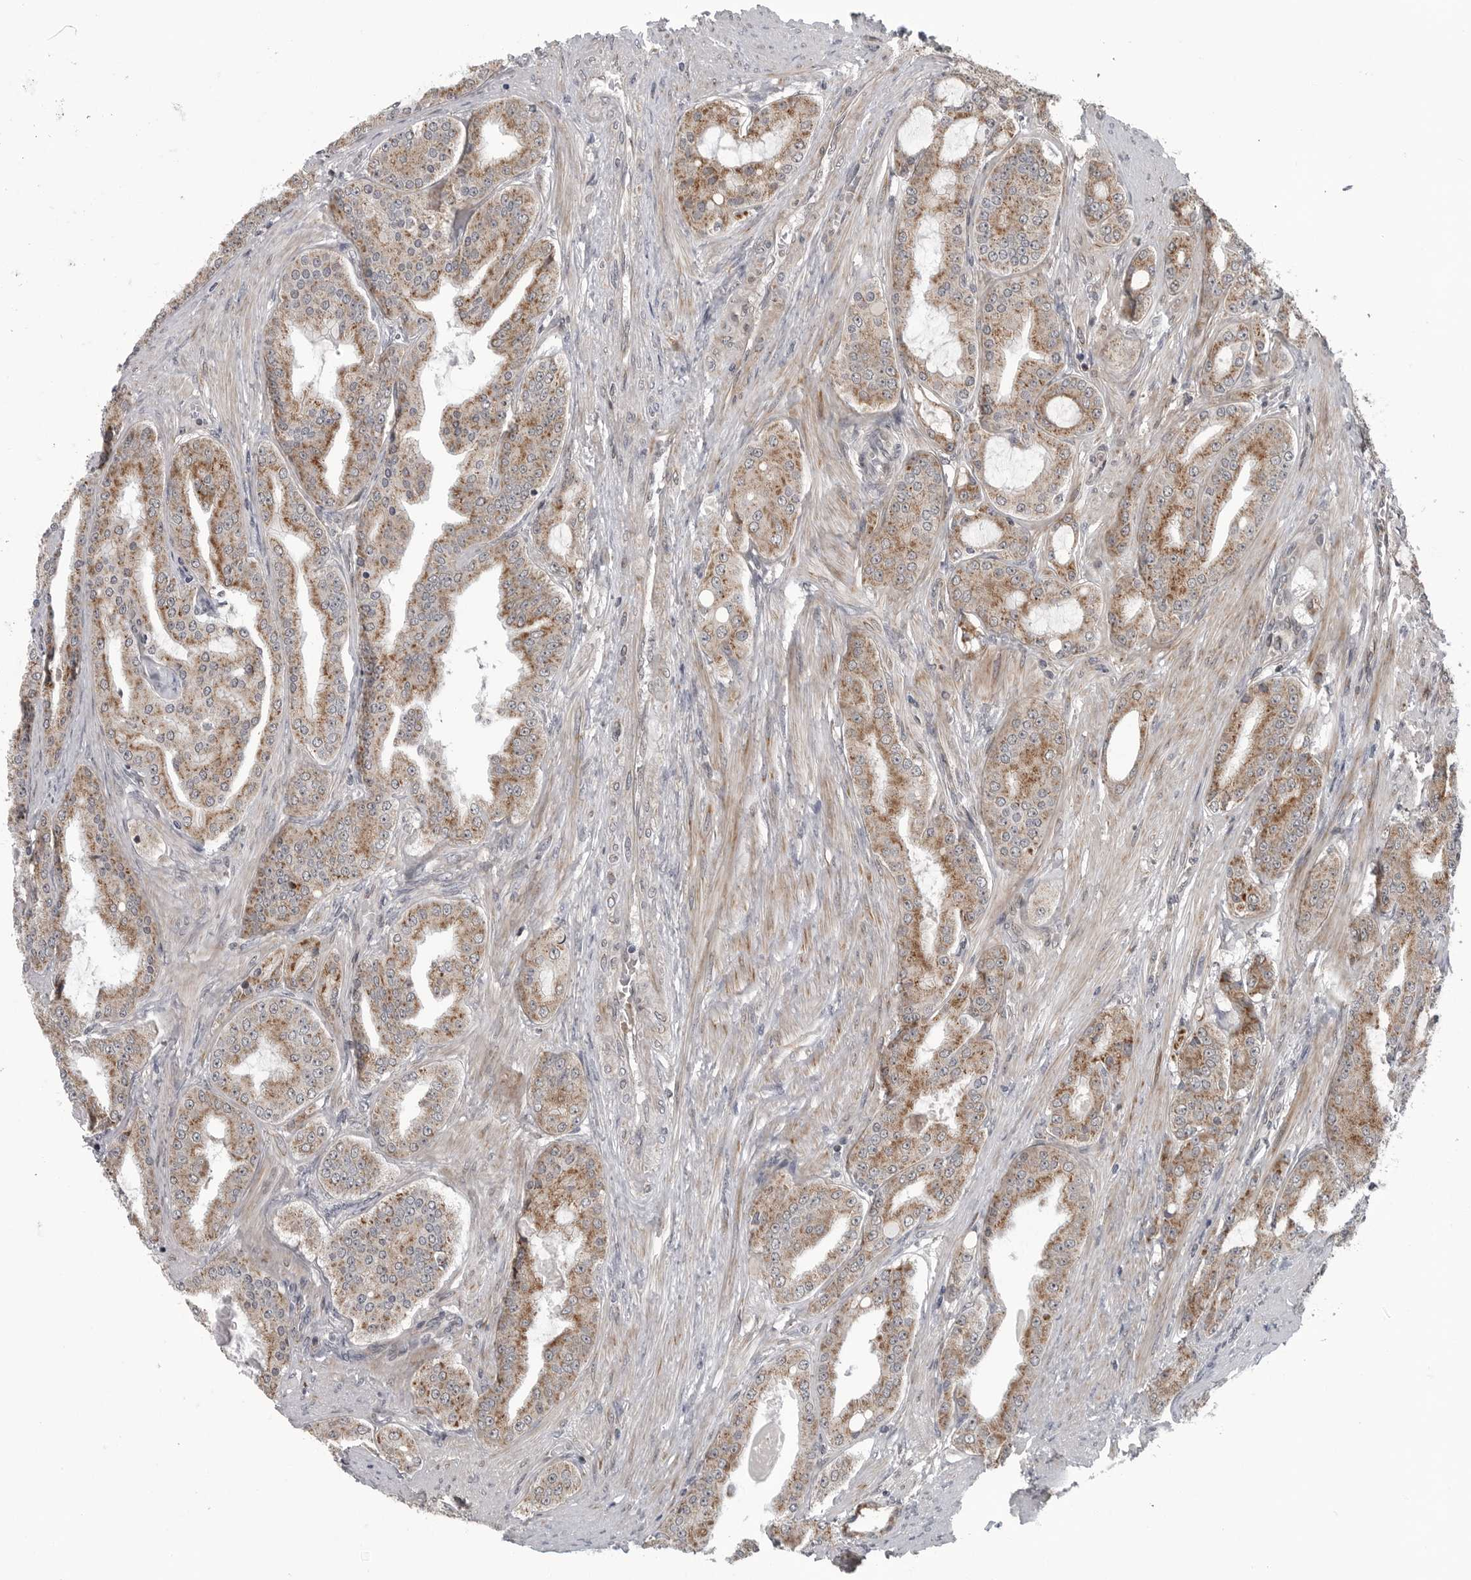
{"staining": {"intensity": "moderate", "quantity": ">75%", "location": "cytoplasmic/membranous"}, "tissue": "prostate cancer", "cell_type": "Tumor cells", "image_type": "cancer", "snomed": [{"axis": "morphology", "description": "Adenocarcinoma, High grade"}, {"axis": "topography", "description": "Prostate"}], "caption": "The micrograph shows staining of prostate adenocarcinoma (high-grade), revealing moderate cytoplasmic/membranous protein positivity (brown color) within tumor cells.", "gene": "FAAP100", "patient": {"sex": "male", "age": 60}}